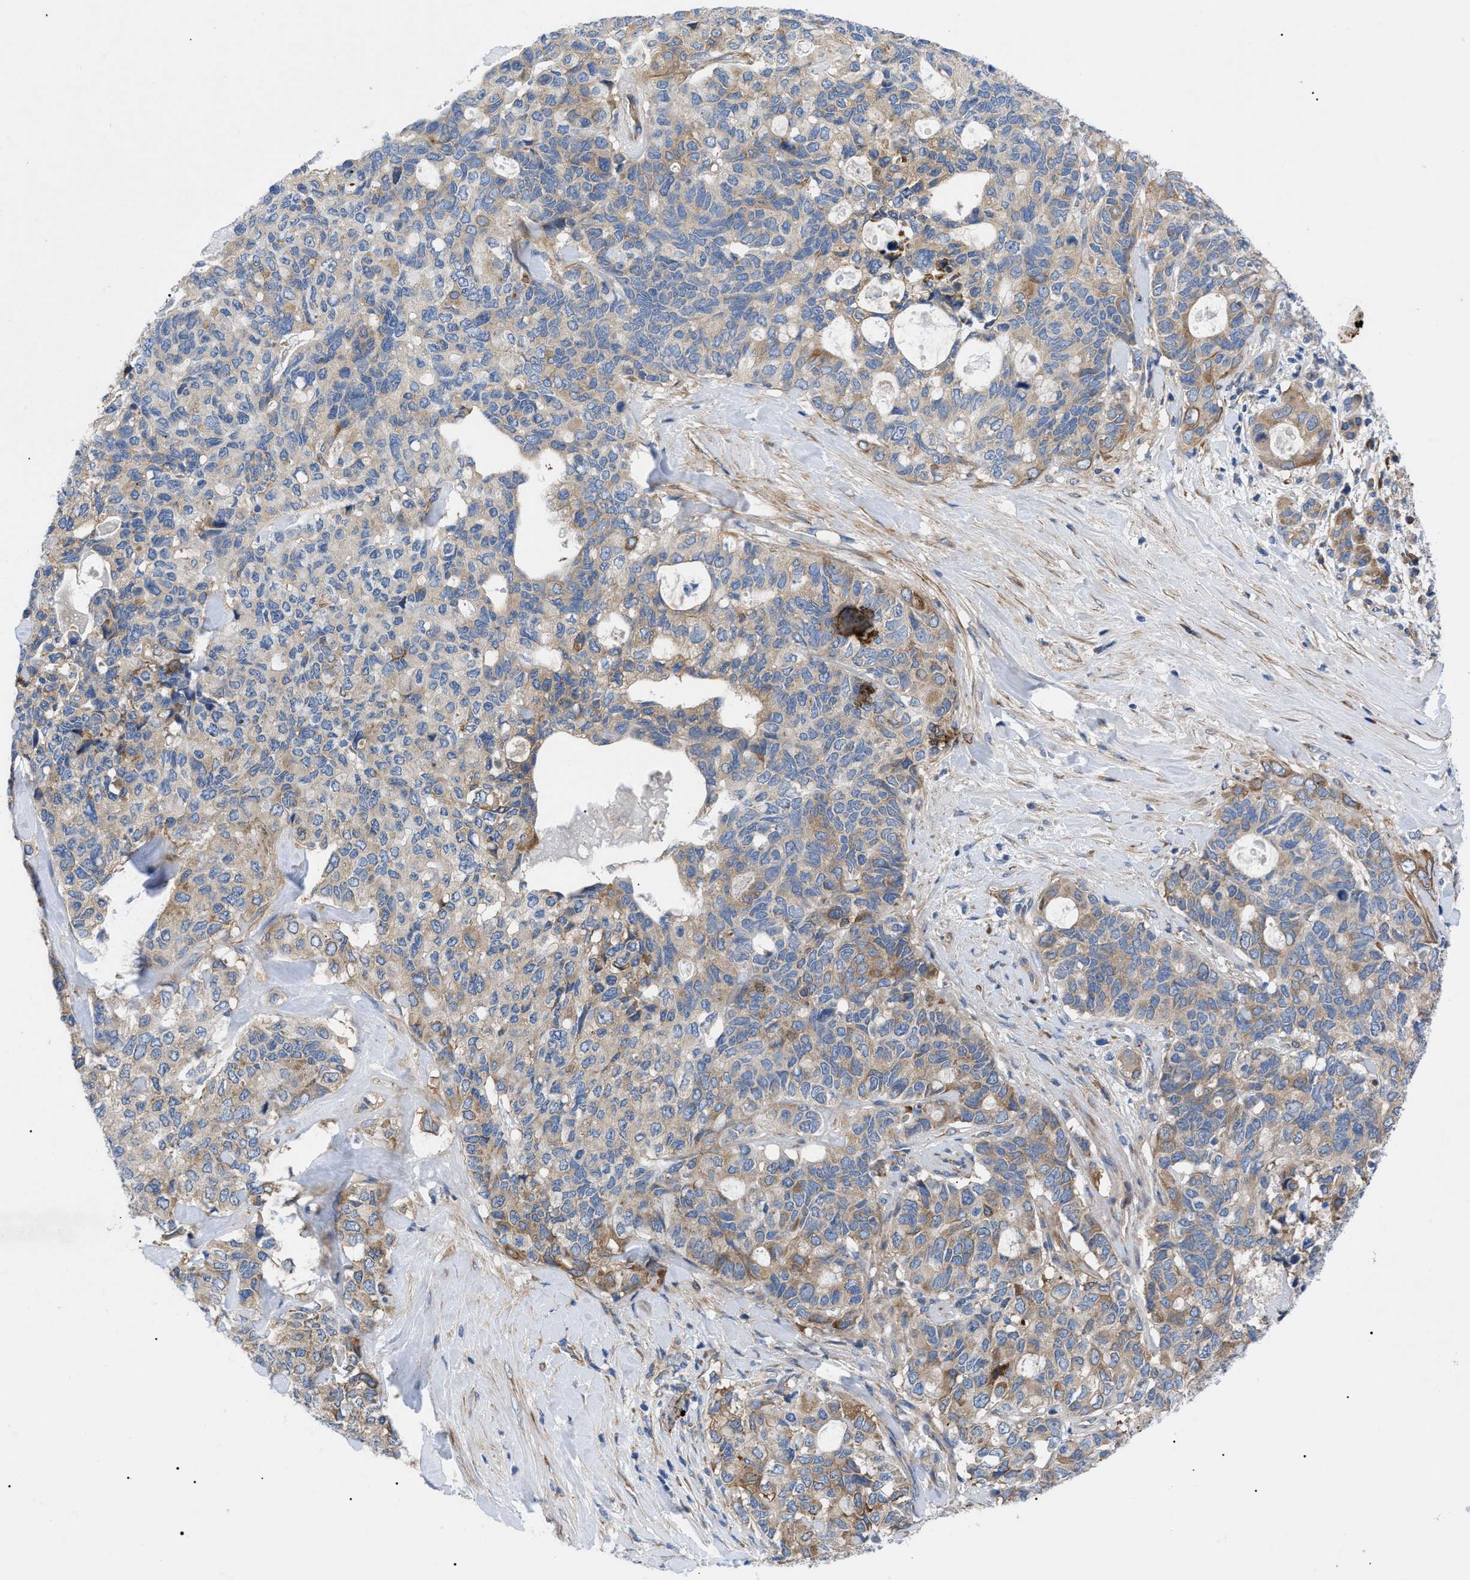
{"staining": {"intensity": "moderate", "quantity": "25%-75%", "location": "cytoplasmic/membranous"}, "tissue": "pancreatic cancer", "cell_type": "Tumor cells", "image_type": "cancer", "snomed": [{"axis": "morphology", "description": "Adenocarcinoma, NOS"}, {"axis": "topography", "description": "Pancreas"}], "caption": "Protein expression analysis of human pancreatic adenocarcinoma reveals moderate cytoplasmic/membranous staining in about 25%-75% of tumor cells. The staining was performed using DAB (3,3'-diaminobenzidine), with brown indicating positive protein expression. Nuclei are stained blue with hematoxylin.", "gene": "HSPB8", "patient": {"sex": "female", "age": 56}}